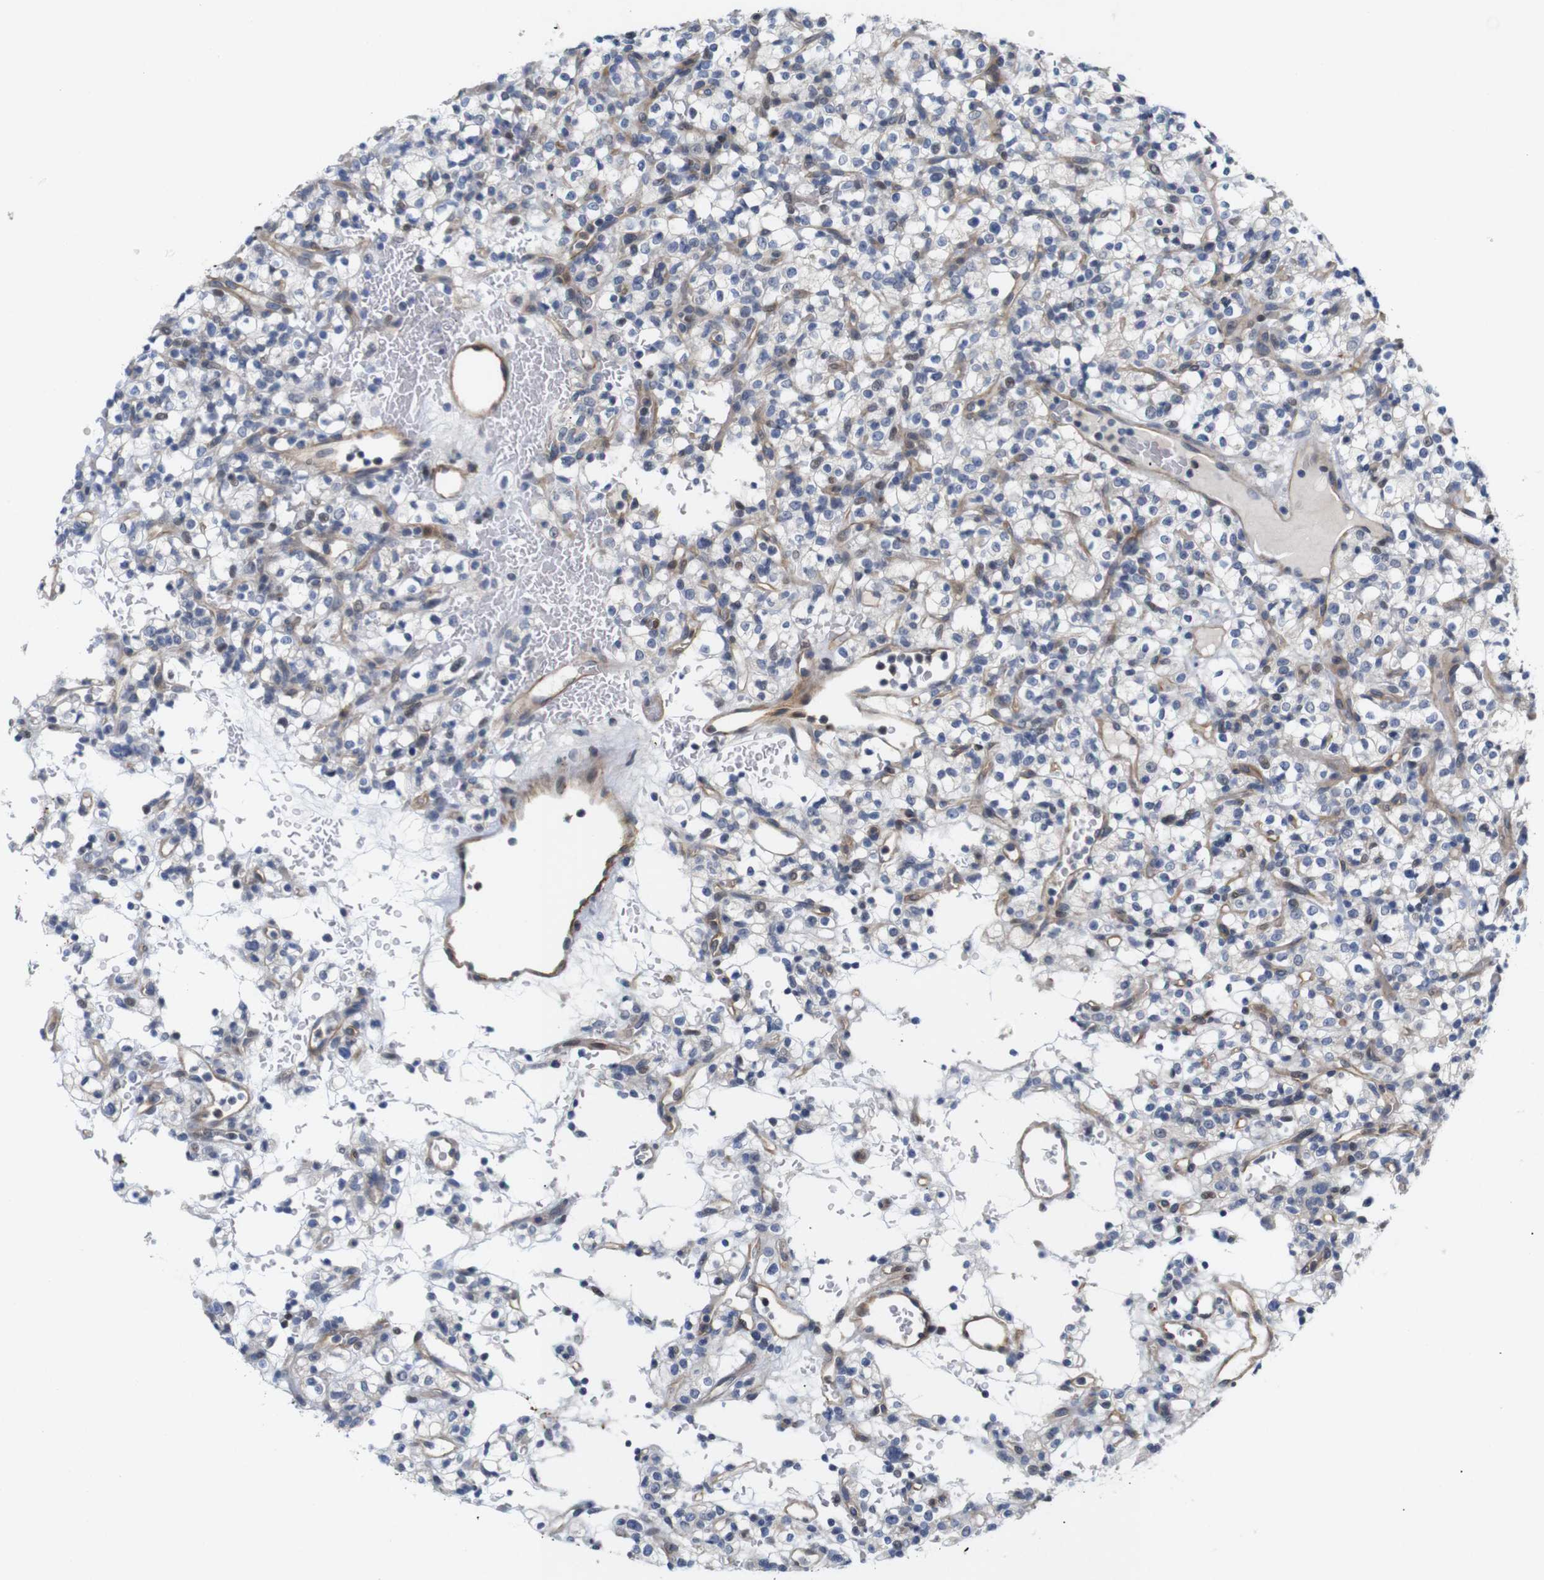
{"staining": {"intensity": "negative", "quantity": "none", "location": "none"}, "tissue": "renal cancer", "cell_type": "Tumor cells", "image_type": "cancer", "snomed": [{"axis": "morphology", "description": "Normal tissue, NOS"}, {"axis": "morphology", "description": "Adenocarcinoma, NOS"}, {"axis": "topography", "description": "Kidney"}], "caption": "A high-resolution micrograph shows immunohistochemistry (IHC) staining of renal cancer, which displays no significant expression in tumor cells.", "gene": "CYB561", "patient": {"sex": "female", "age": 72}}